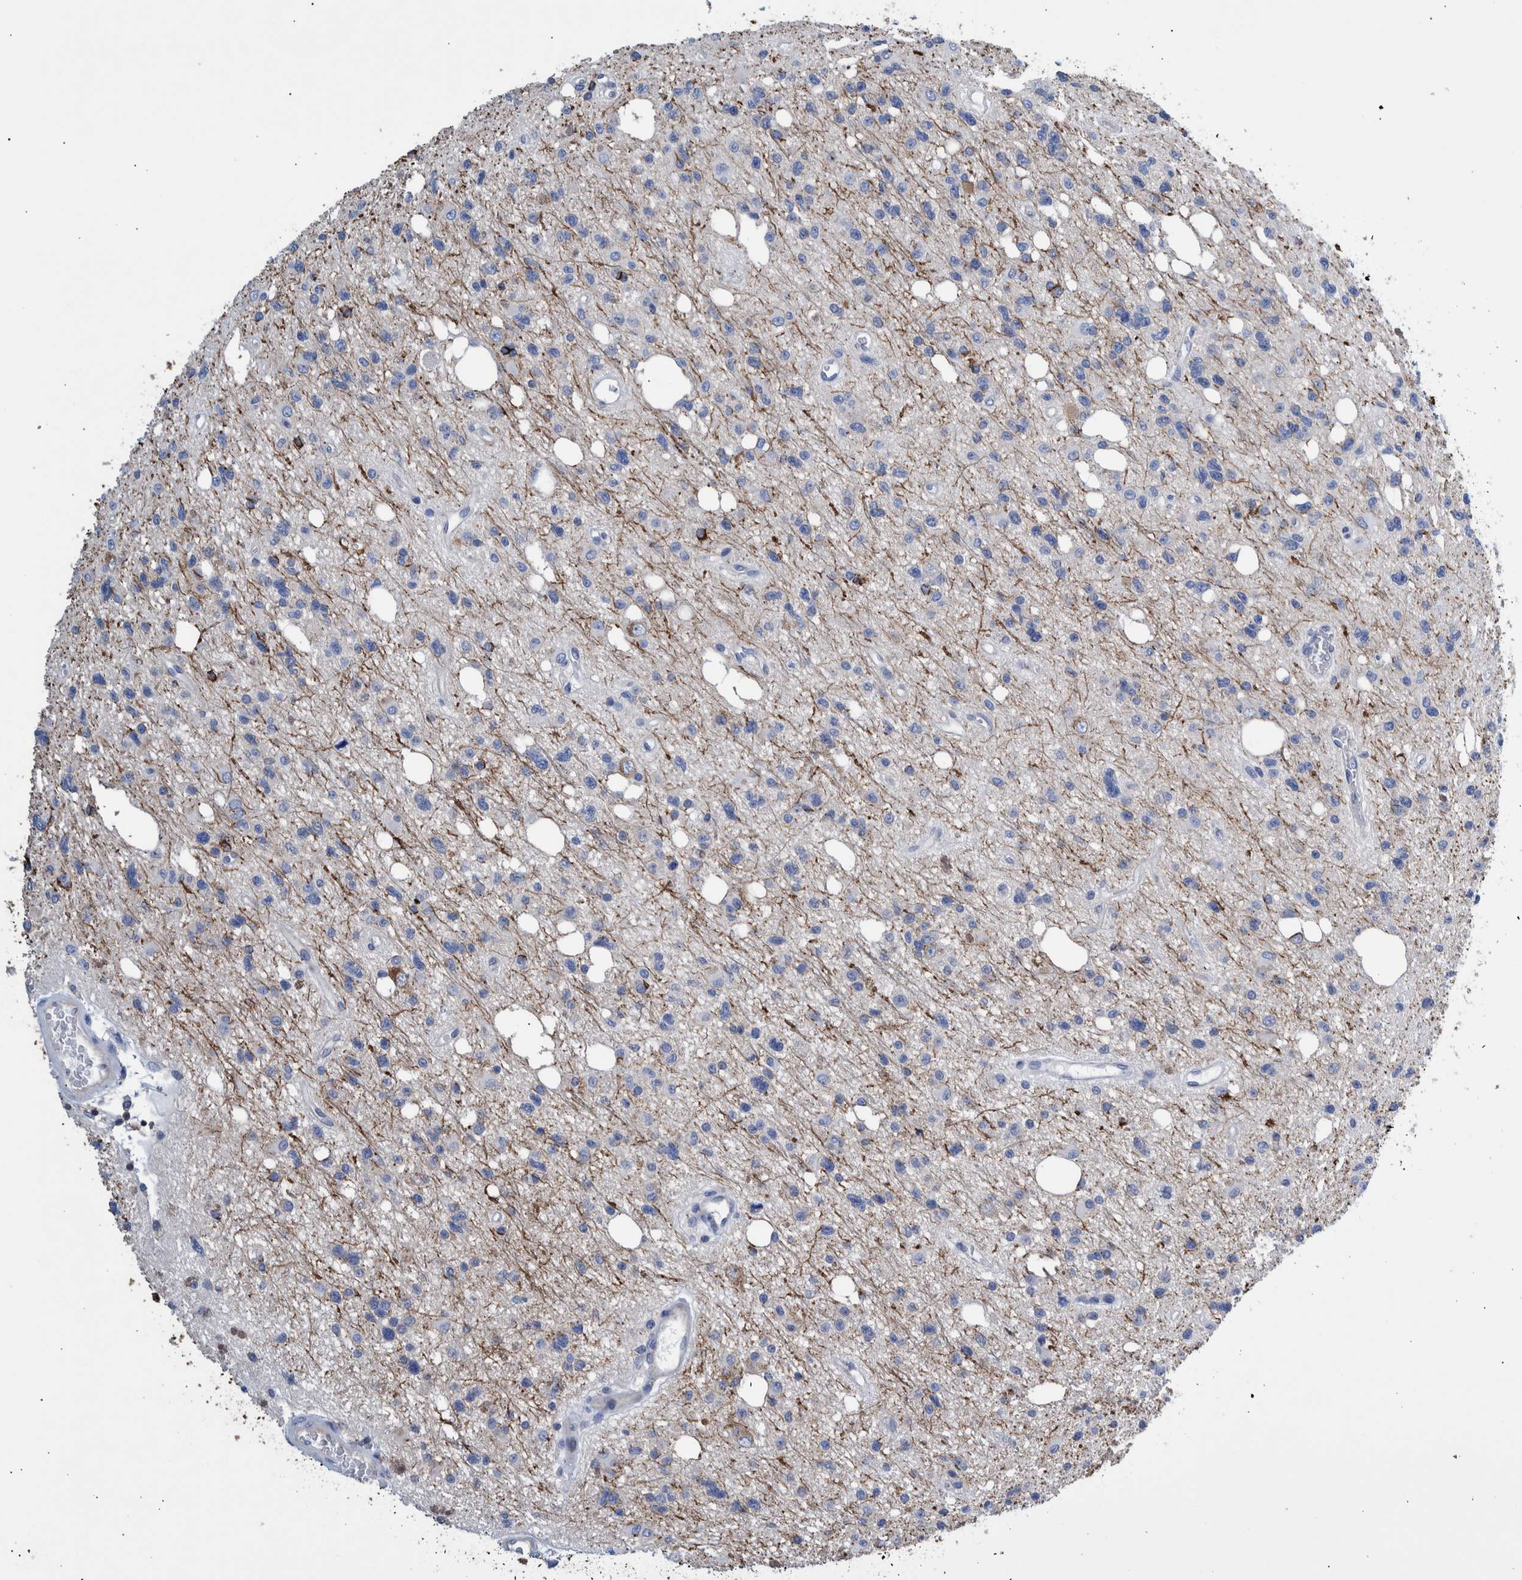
{"staining": {"intensity": "negative", "quantity": "none", "location": "none"}, "tissue": "glioma", "cell_type": "Tumor cells", "image_type": "cancer", "snomed": [{"axis": "morphology", "description": "Glioma, malignant, High grade"}, {"axis": "topography", "description": "Brain"}], "caption": "A high-resolution histopathology image shows immunohistochemistry staining of malignant high-grade glioma, which shows no significant positivity in tumor cells. Nuclei are stained in blue.", "gene": "PPP3CC", "patient": {"sex": "female", "age": 62}}